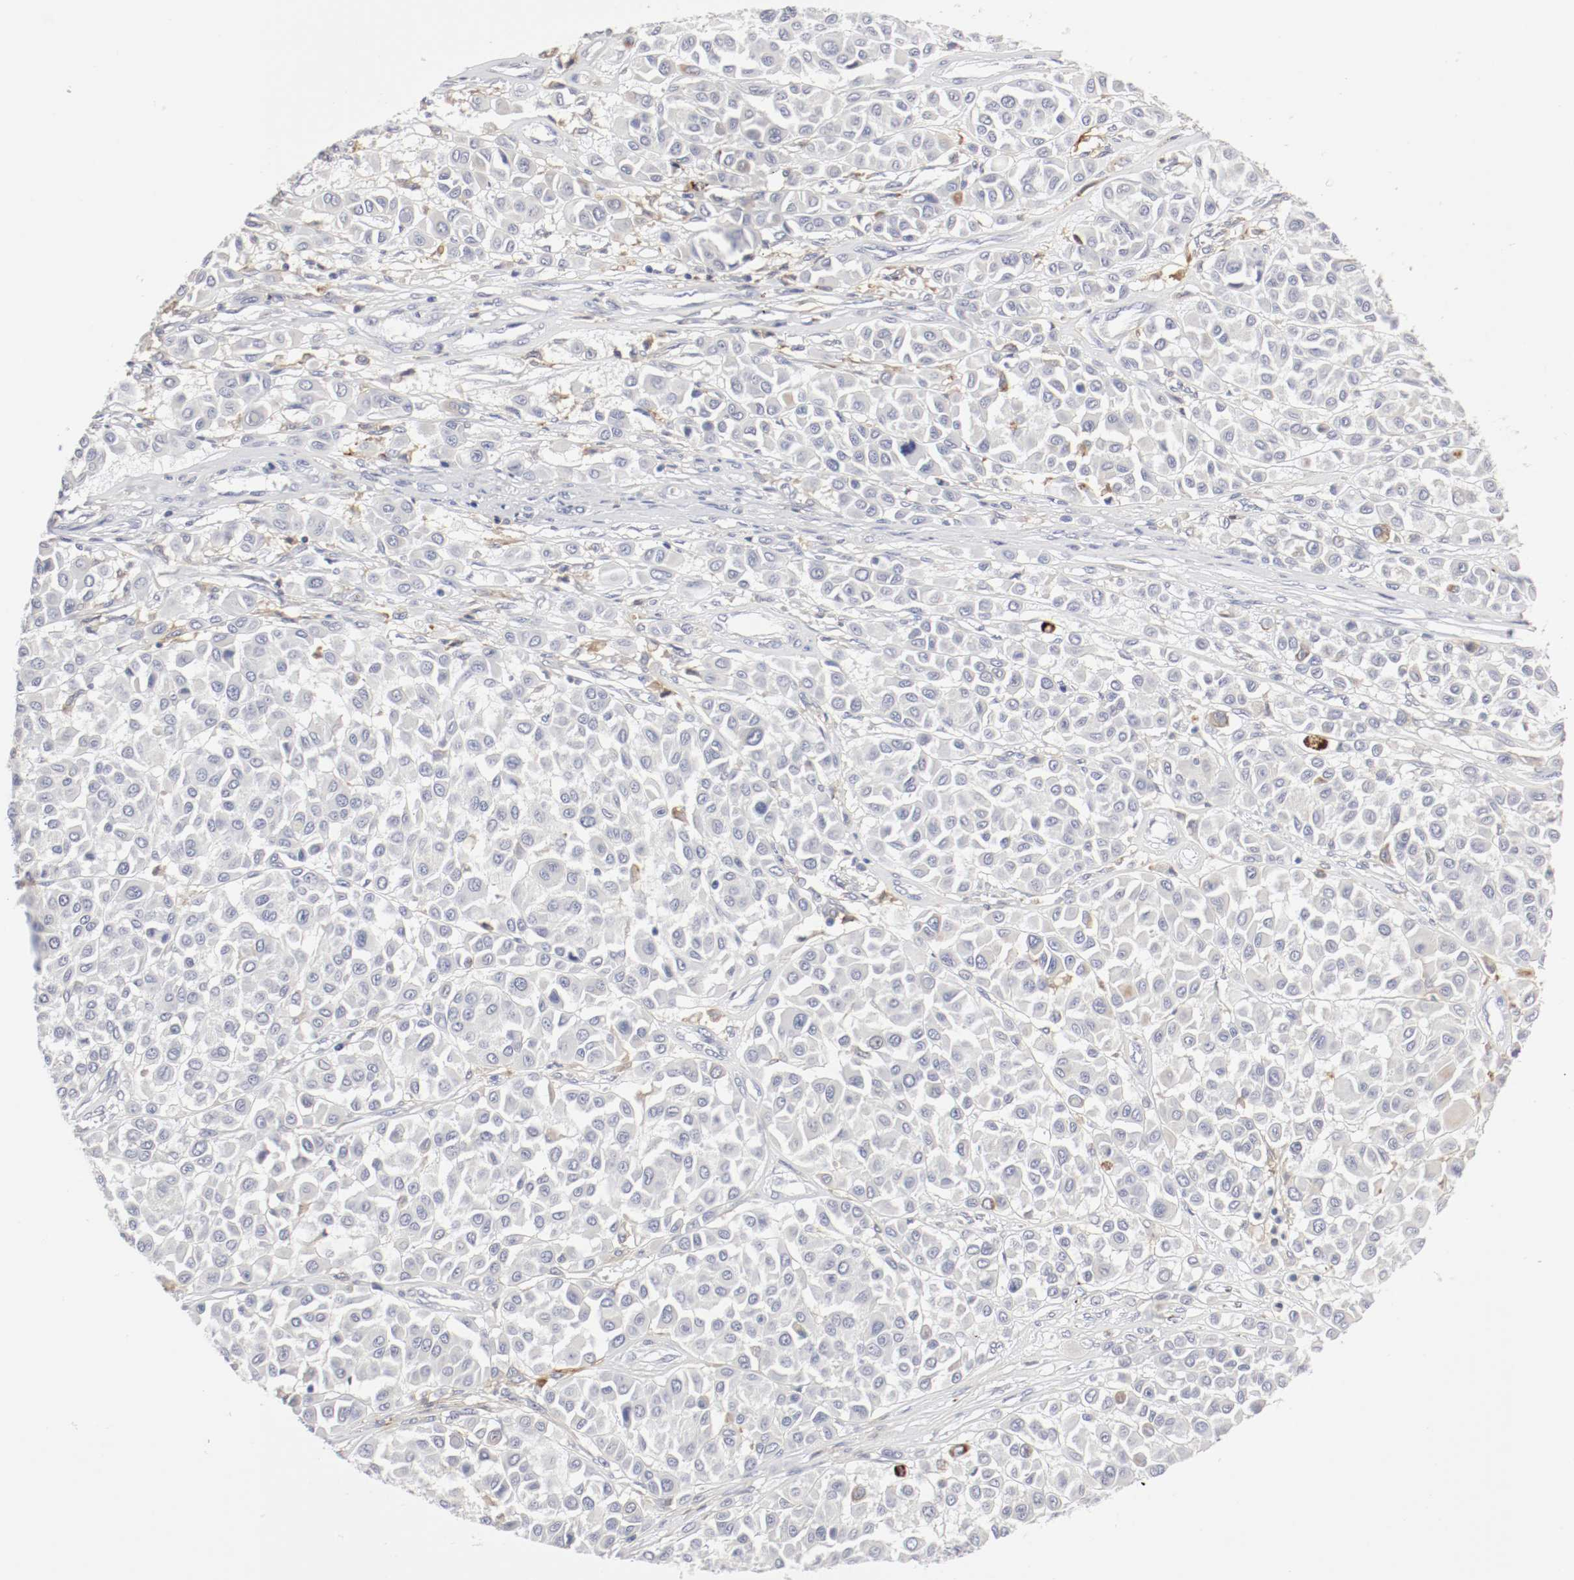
{"staining": {"intensity": "negative", "quantity": "none", "location": "none"}, "tissue": "melanoma", "cell_type": "Tumor cells", "image_type": "cancer", "snomed": [{"axis": "morphology", "description": "Malignant melanoma, Metastatic site"}, {"axis": "topography", "description": "Soft tissue"}], "caption": "Tumor cells are negative for protein expression in human melanoma.", "gene": "ITGAX", "patient": {"sex": "male", "age": 41}}